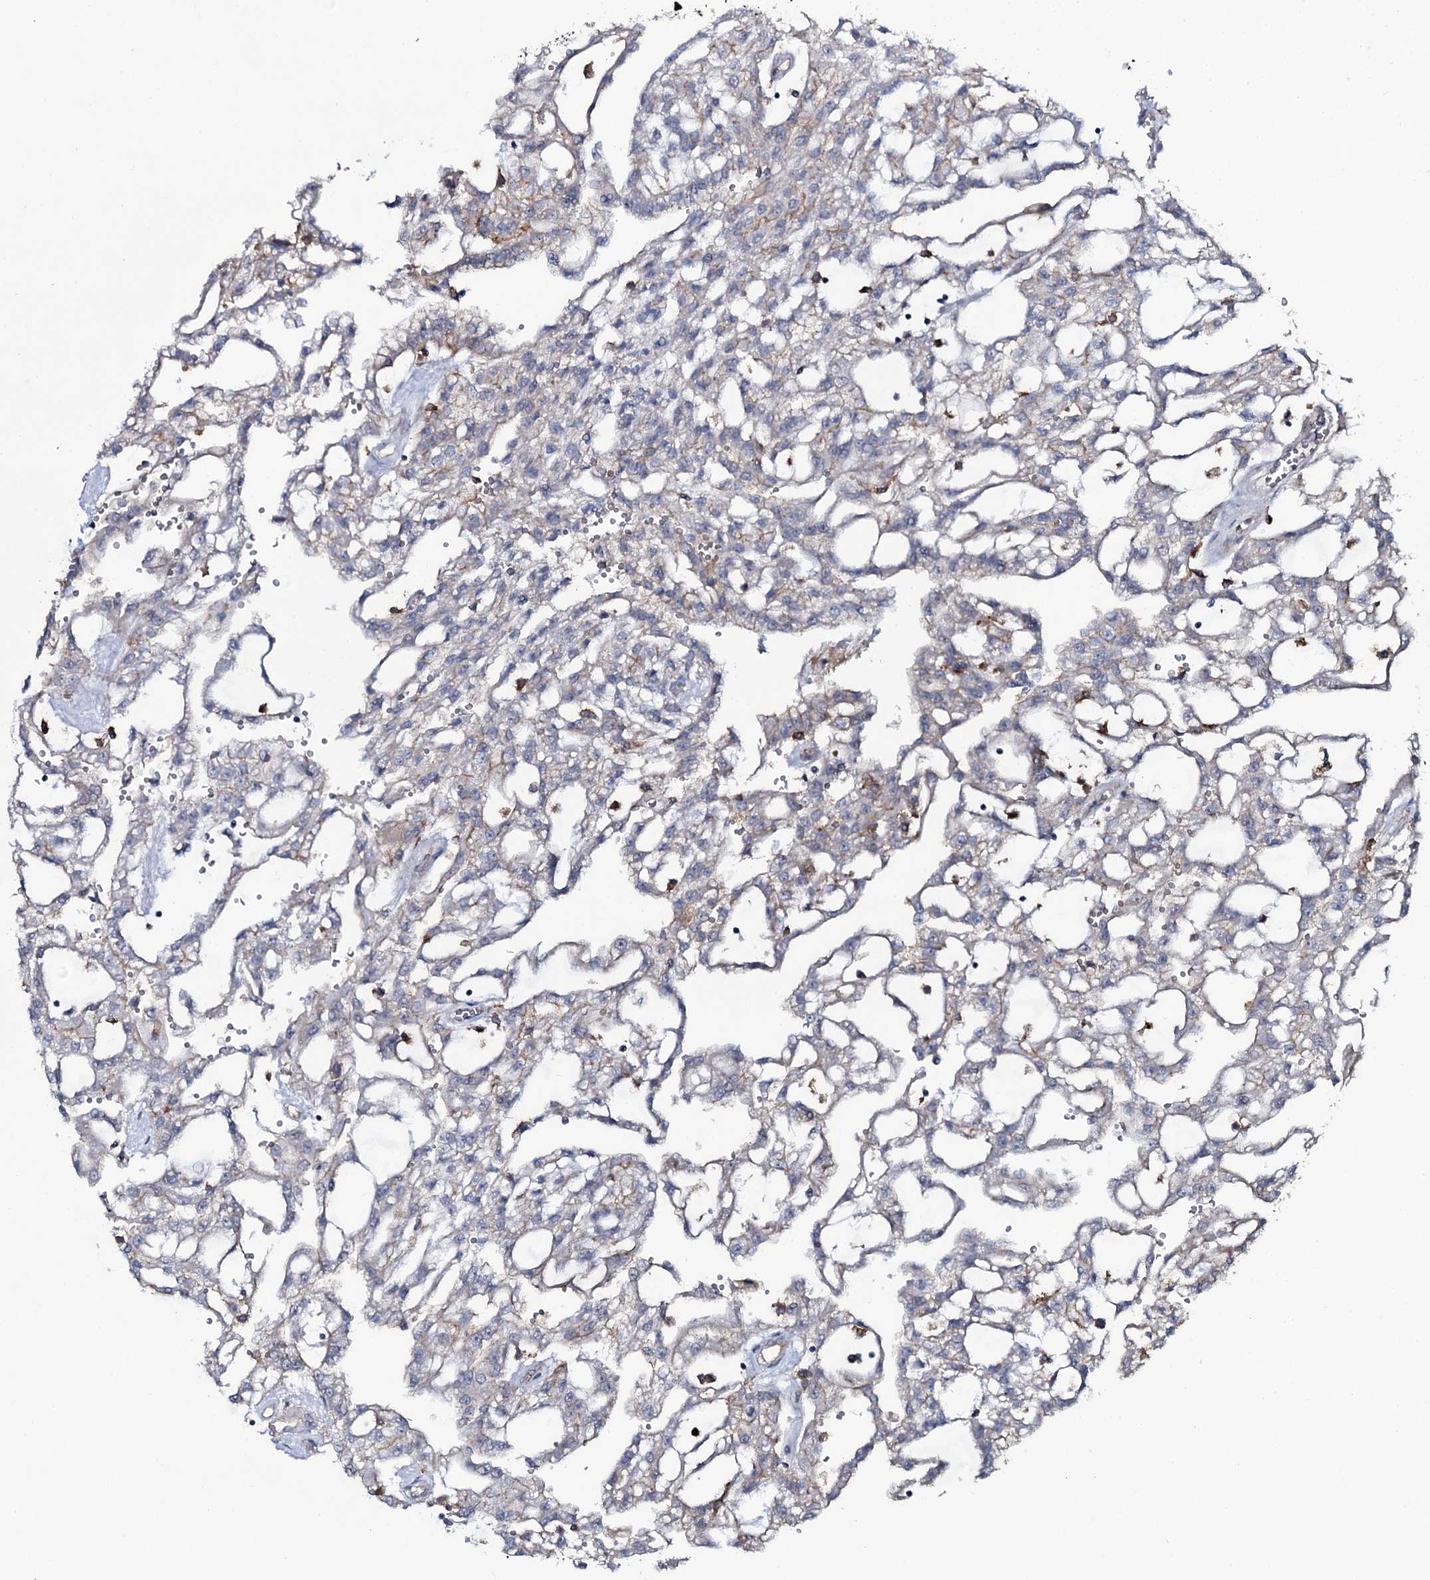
{"staining": {"intensity": "negative", "quantity": "none", "location": "none"}, "tissue": "renal cancer", "cell_type": "Tumor cells", "image_type": "cancer", "snomed": [{"axis": "morphology", "description": "Adenocarcinoma, NOS"}, {"axis": "topography", "description": "Kidney"}], "caption": "Tumor cells show no significant expression in renal adenocarcinoma. (DAB immunohistochemistry visualized using brightfield microscopy, high magnification).", "gene": "SNAP23", "patient": {"sex": "male", "age": 63}}